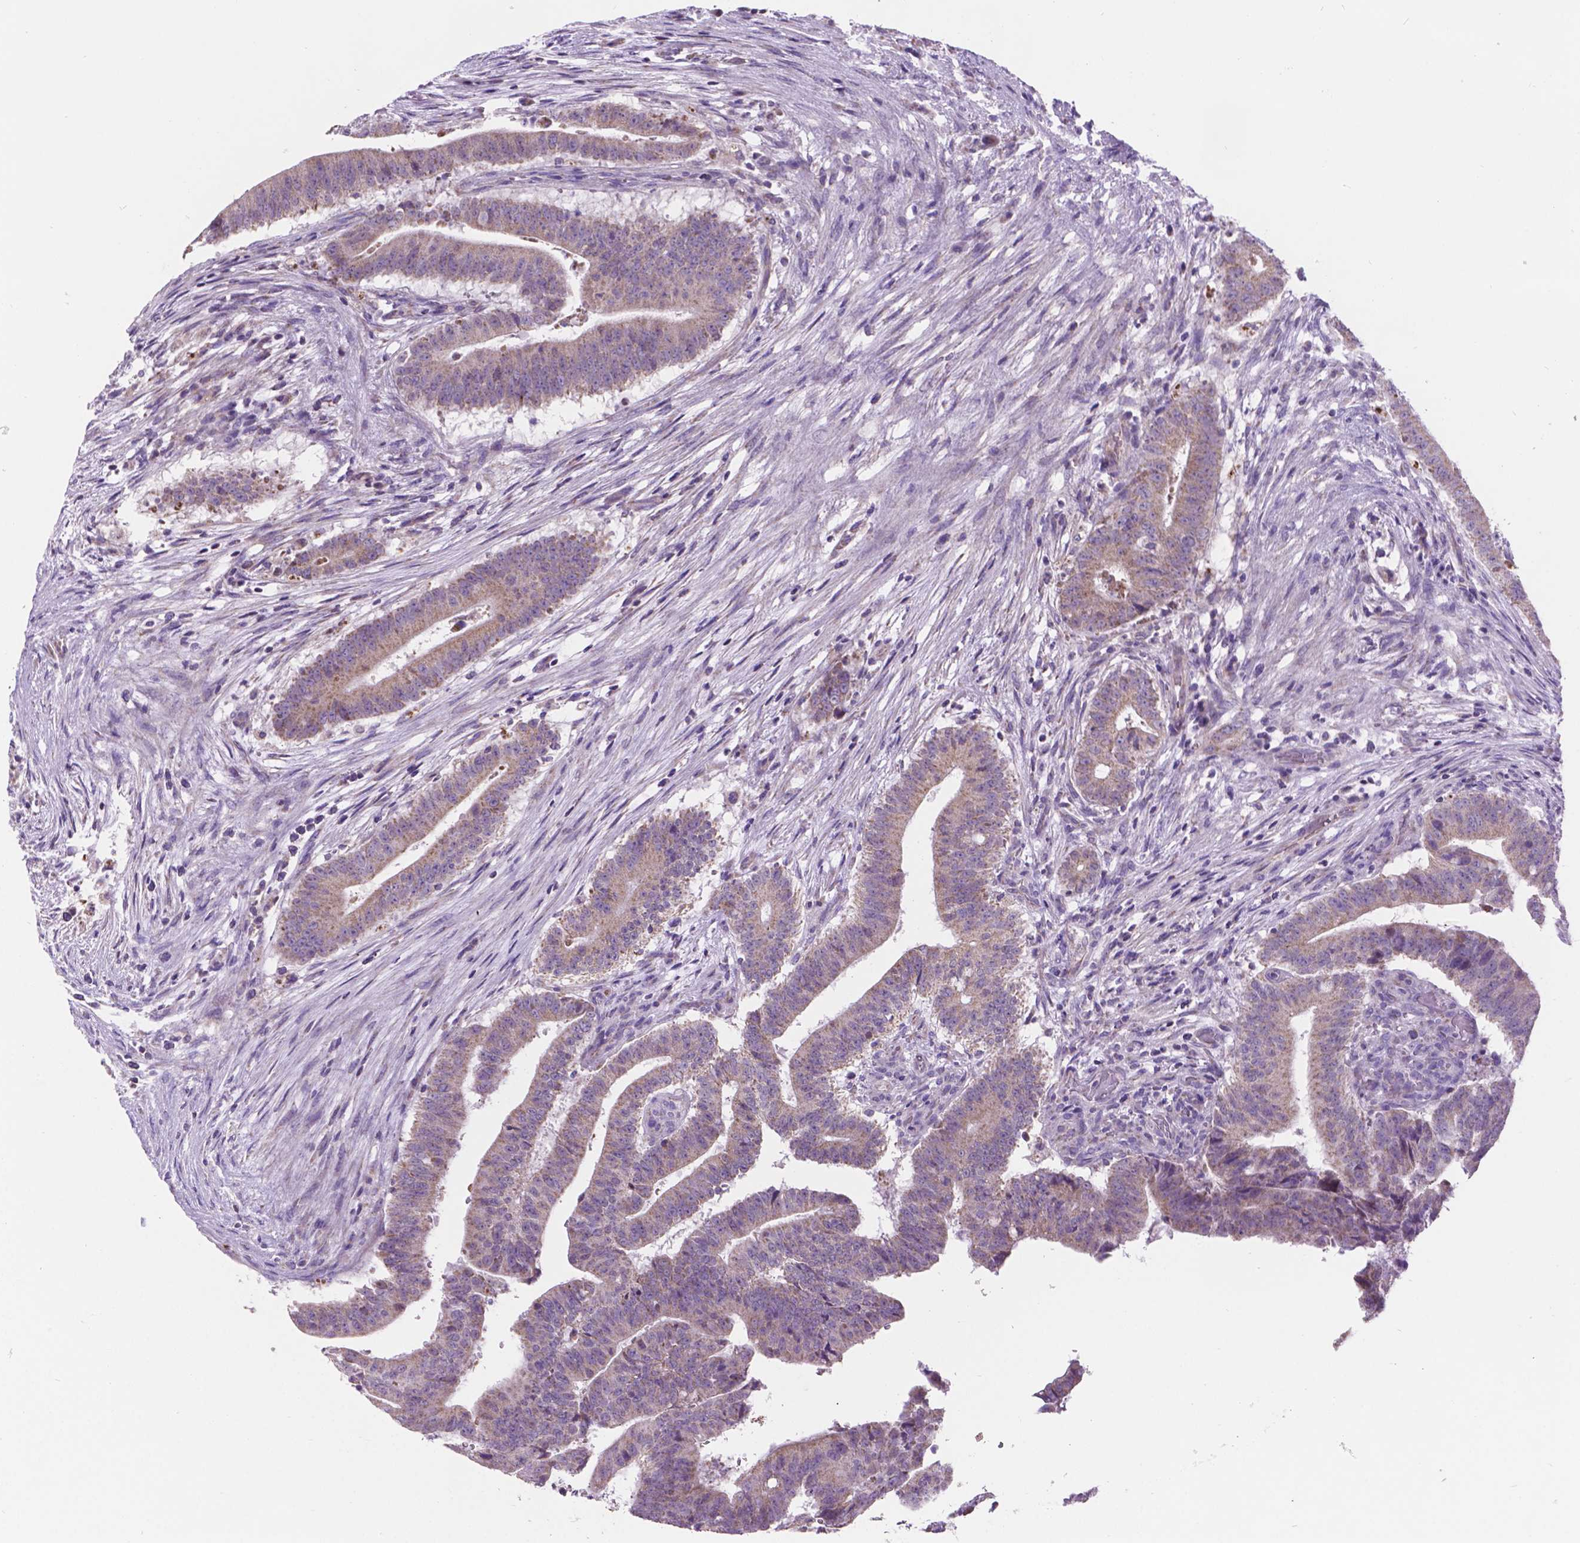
{"staining": {"intensity": "weak", "quantity": "25%-75%", "location": "cytoplasmic/membranous"}, "tissue": "colorectal cancer", "cell_type": "Tumor cells", "image_type": "cancer", "snomed": [{"axis": "morphology", "description": "Adenocarcinoma, NOS"}, {"axis": "topography", "description": "Colon"}], "caption": "A high-resolution histopathology image shows IHC staining of colorectal adenocarcinoma, which demonstrates weak cytoplasmic/membranous staining in about 25%-75% of tumor cells.", "gene": "CSPG5", "patient": {"sex": "female", "age": 43}}